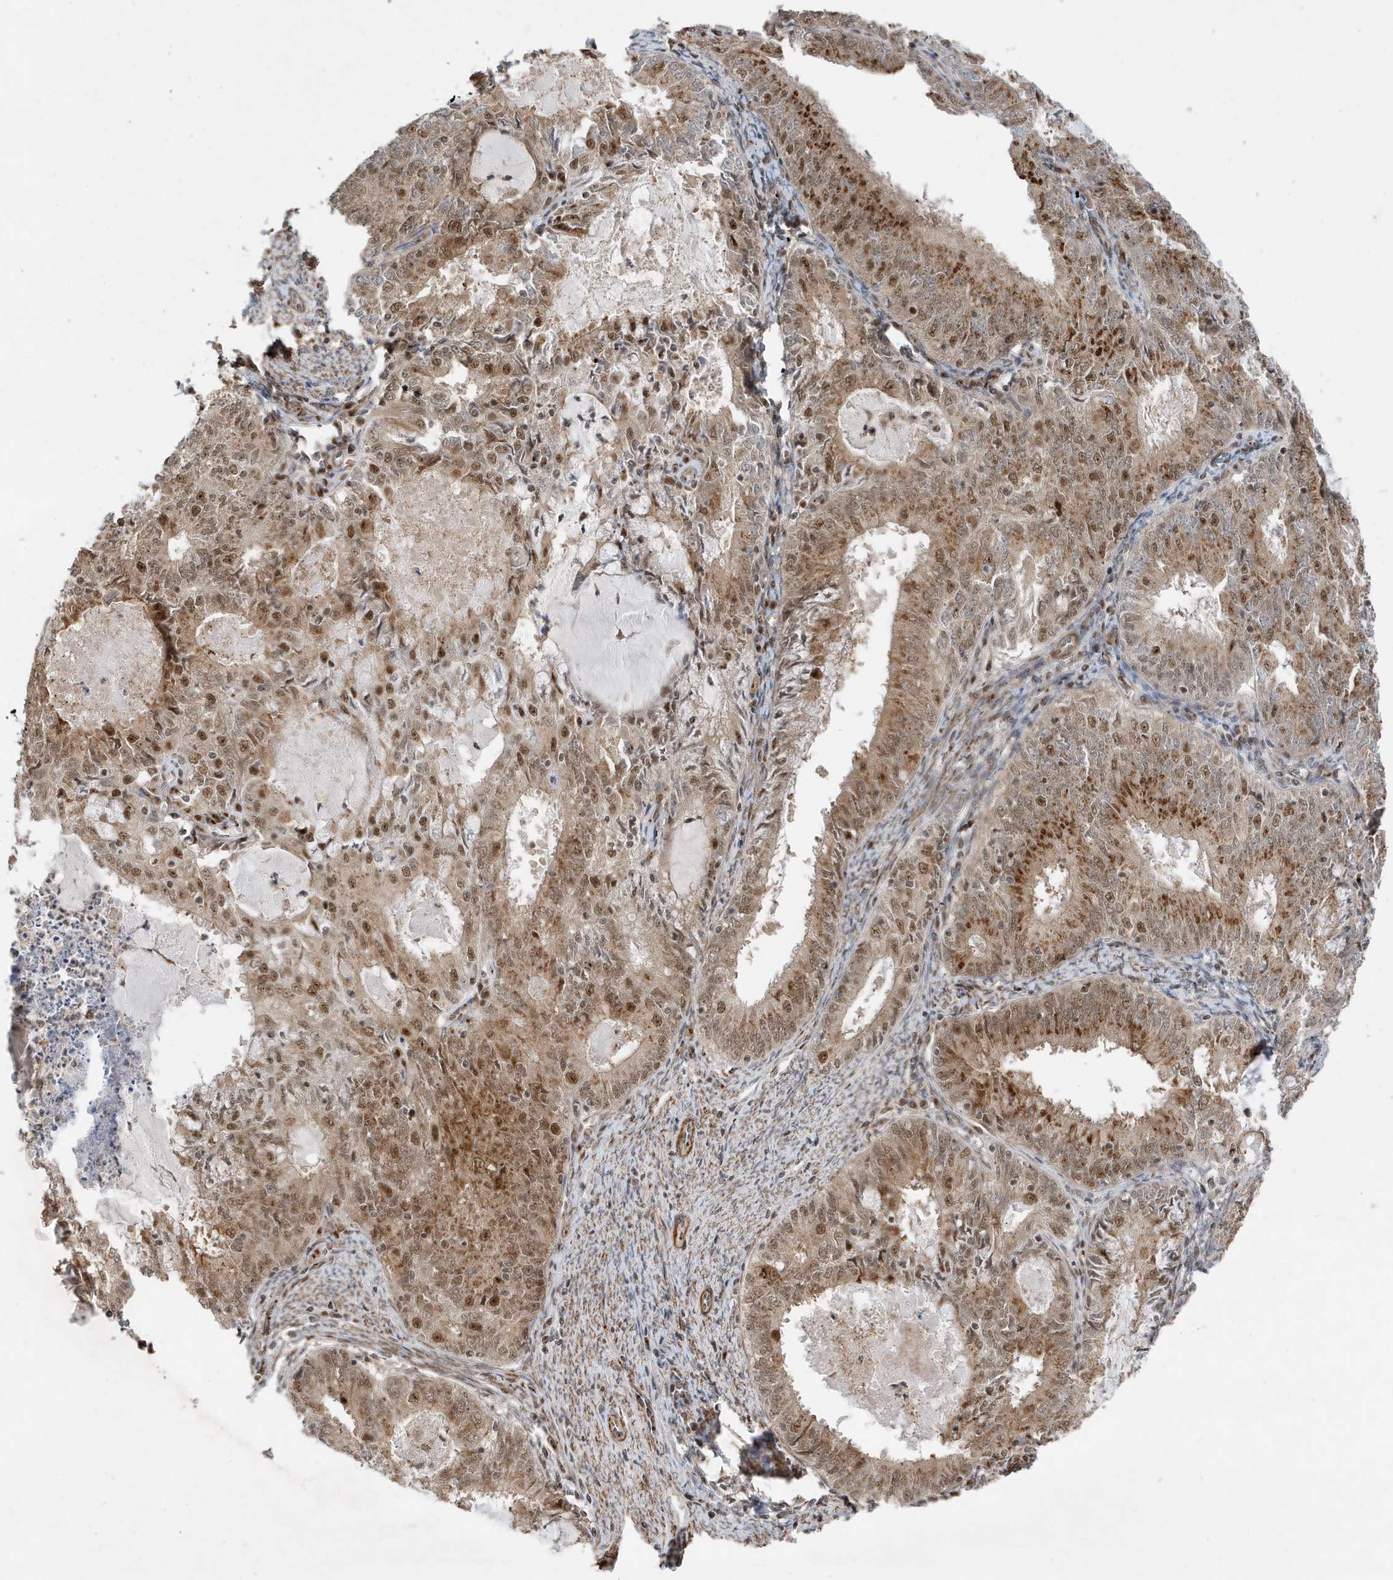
{"staining": {"intensity": "moderate", "quantity": "25%-75%", "location": "cytoplasmic/membranous,nuclear"}, "tissue": "endometrial cancer", "cell_type": "Tumor cells", "image_type": "cancer", "snomed": [{"axis": "morphology", "description": "Adenocarcinoma, NOS"}, {"axis": "topography", "description": "Endometrium"}], "caption": "Immunohistochemistry staining of endometrial cancer, which shows medium levels of moderate cytoplasmic/membranous and nuclear expression in about 25%-75% of tumor cells indicating moderate cytoplasmic/membranous and nuclear protein staining. The staining was performed using DAB (brown) for protein detection and nuclei were counterstained in hematoxylin (blue).", "gene": "MAST3", "patient": {"sex": "female", "age": 57}}